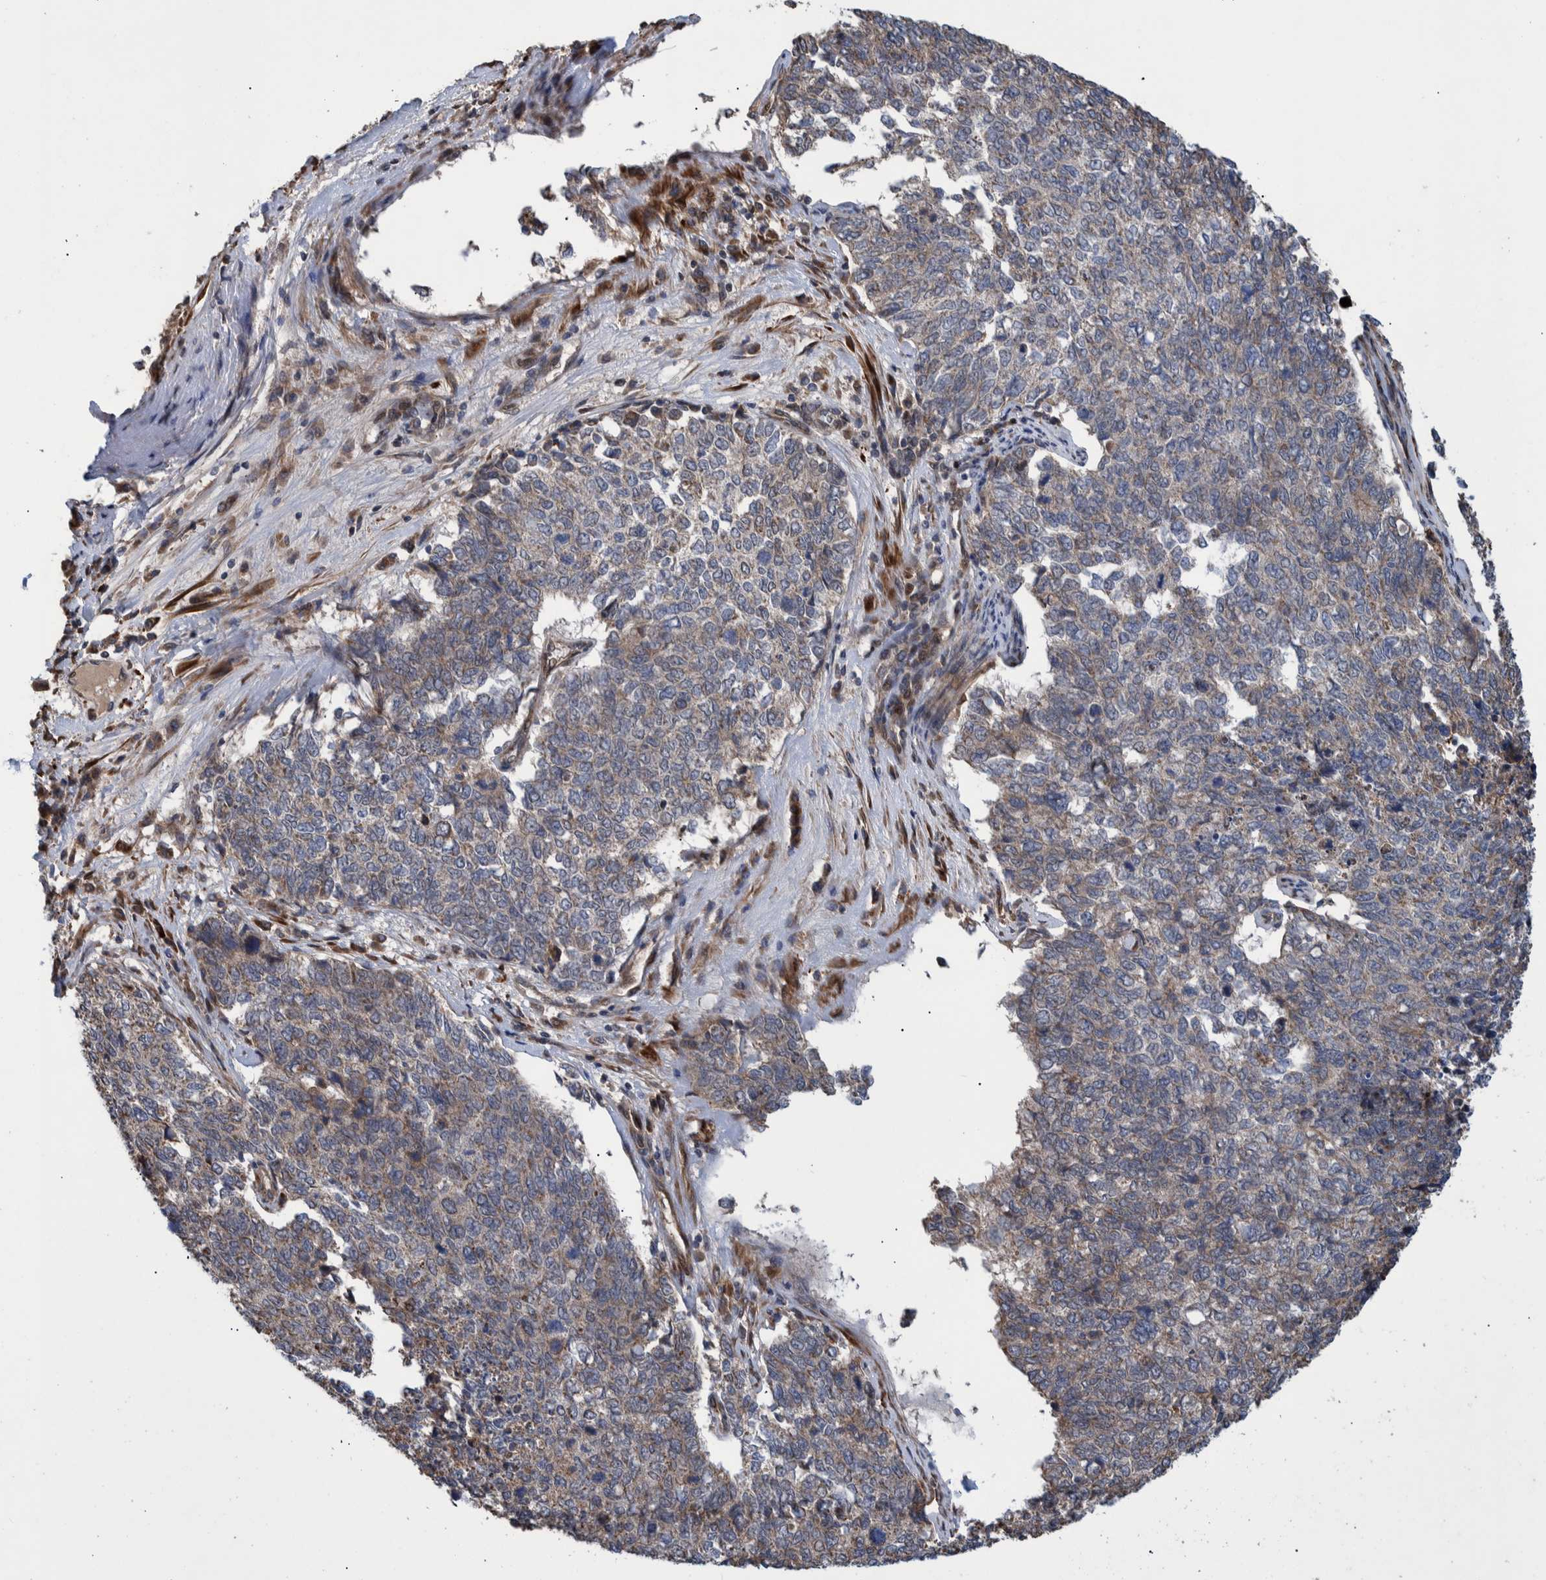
{"staining": {"intensity": "weak", "quantity": "<25%", "location": "cytoplasmic/membranous"}, "tissue": "cervical cancer", "cell_type": "Tumor cells", "image_type": "cancer", "snomed": [{"axis": "morphology", "description": "Squamous cell carcinoma, NOS"}, {"axis": "topography", "description": "Cervix"}], "caption": "The photomicrograph exhibits no staining of tumor cells in squamous cell carcinoma (cervical). (Stains: DAB immunohistochemistry with hematoxylin counter stain, Microscopy: brightfield microscopy at high magnification).", "gene": "B3GNTL1", "patient": {"sex": "female", "age": 63}}